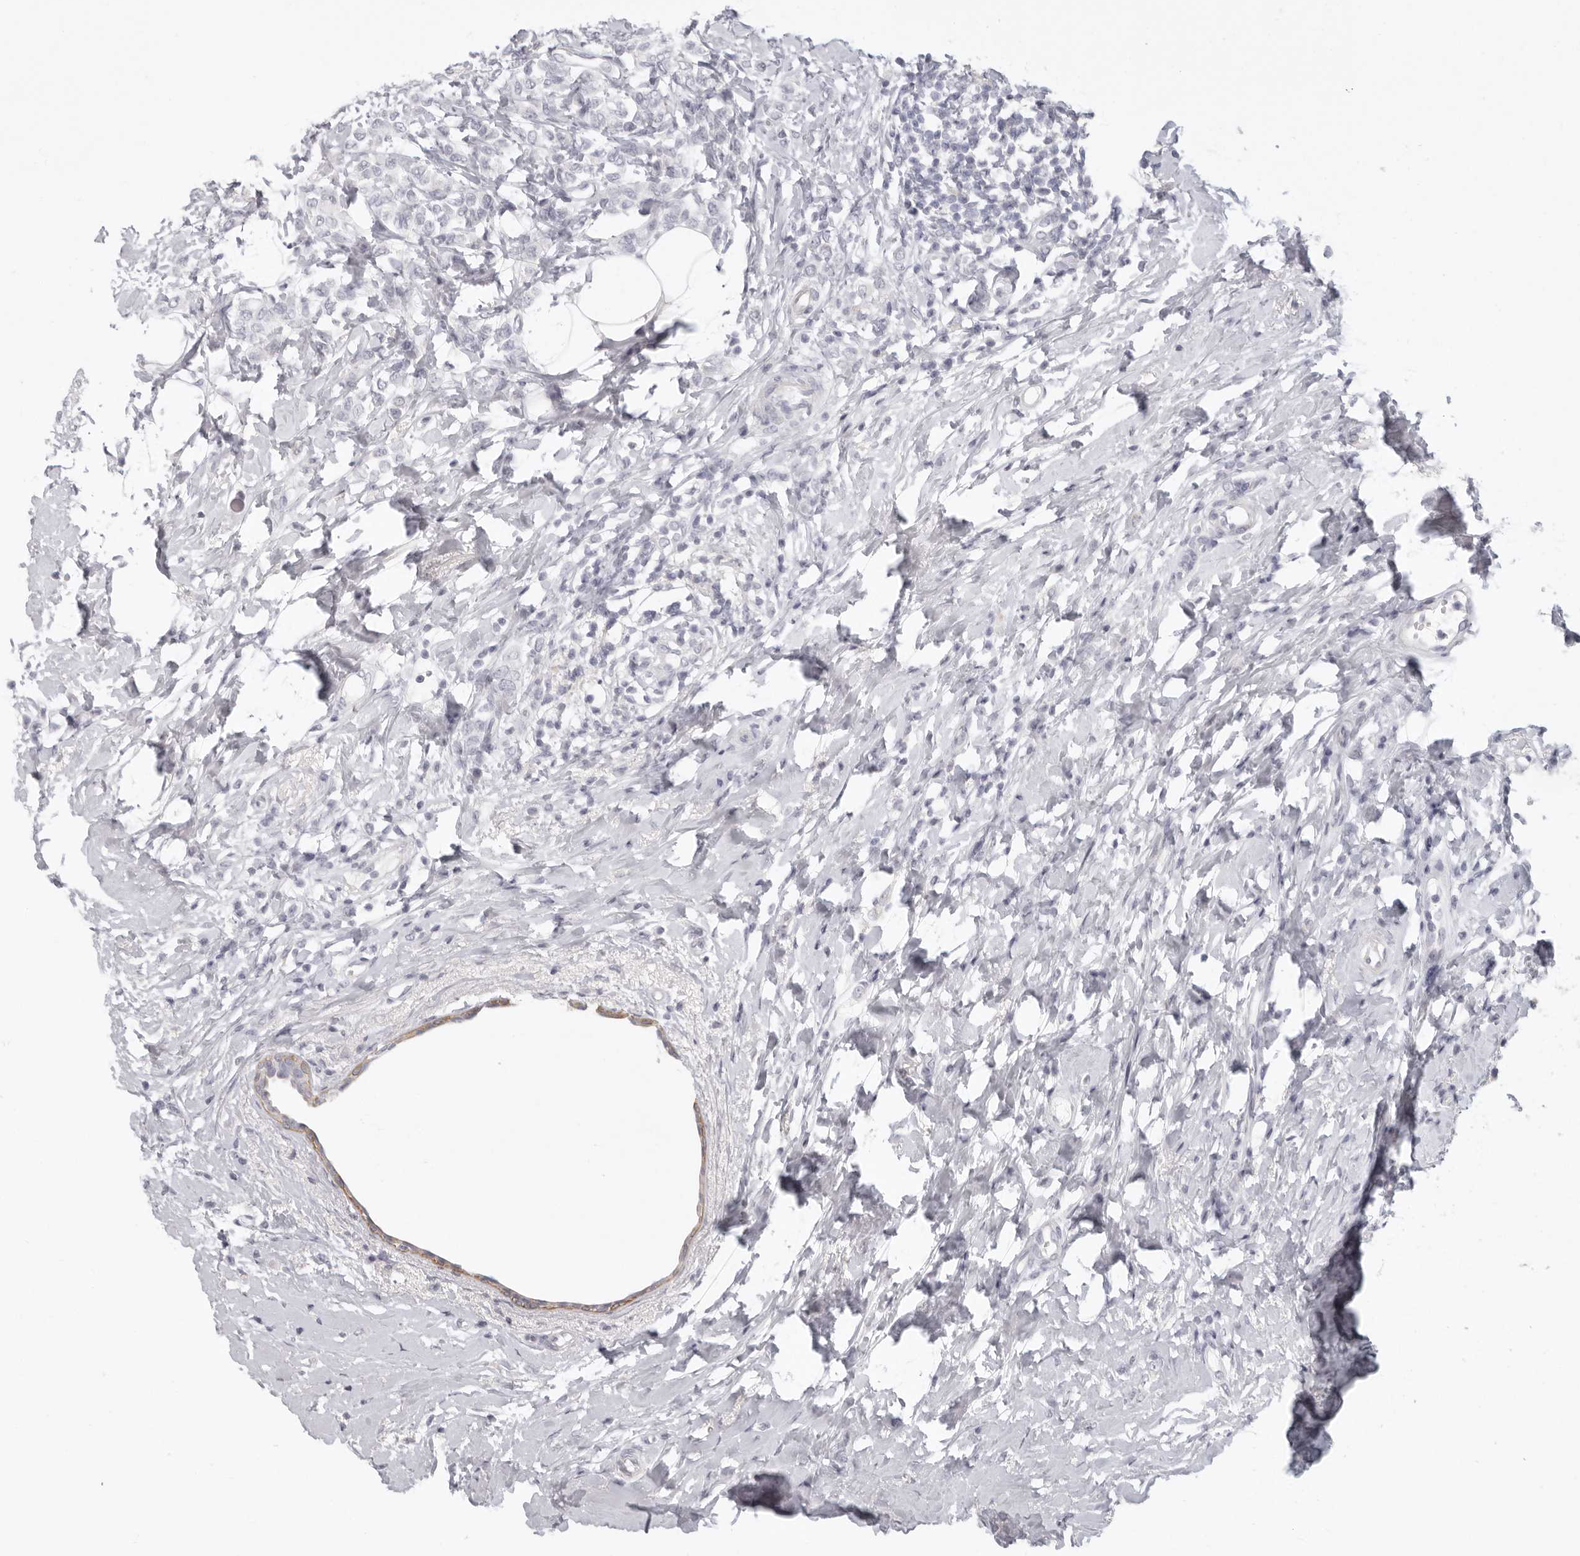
{"staining": {"intensity": "negative", "quantity": "none", "location": "none"}, "tissue": "breast cancer", "cell_type": "Tumor cells", "image_type": "cancer", "snomed": [{"axis": "morphology", "description": "Lobular carcinoma"}, {"axis": "topography", "description": "Breast"}], "caption": "This is an immunohistochemistry (IHC) photomicrograph of human lobular carcinoma (breast). There is no expression in tumor cells.", "gene": "RXFP1", "patient": {"sex": "female", "age": 47}}